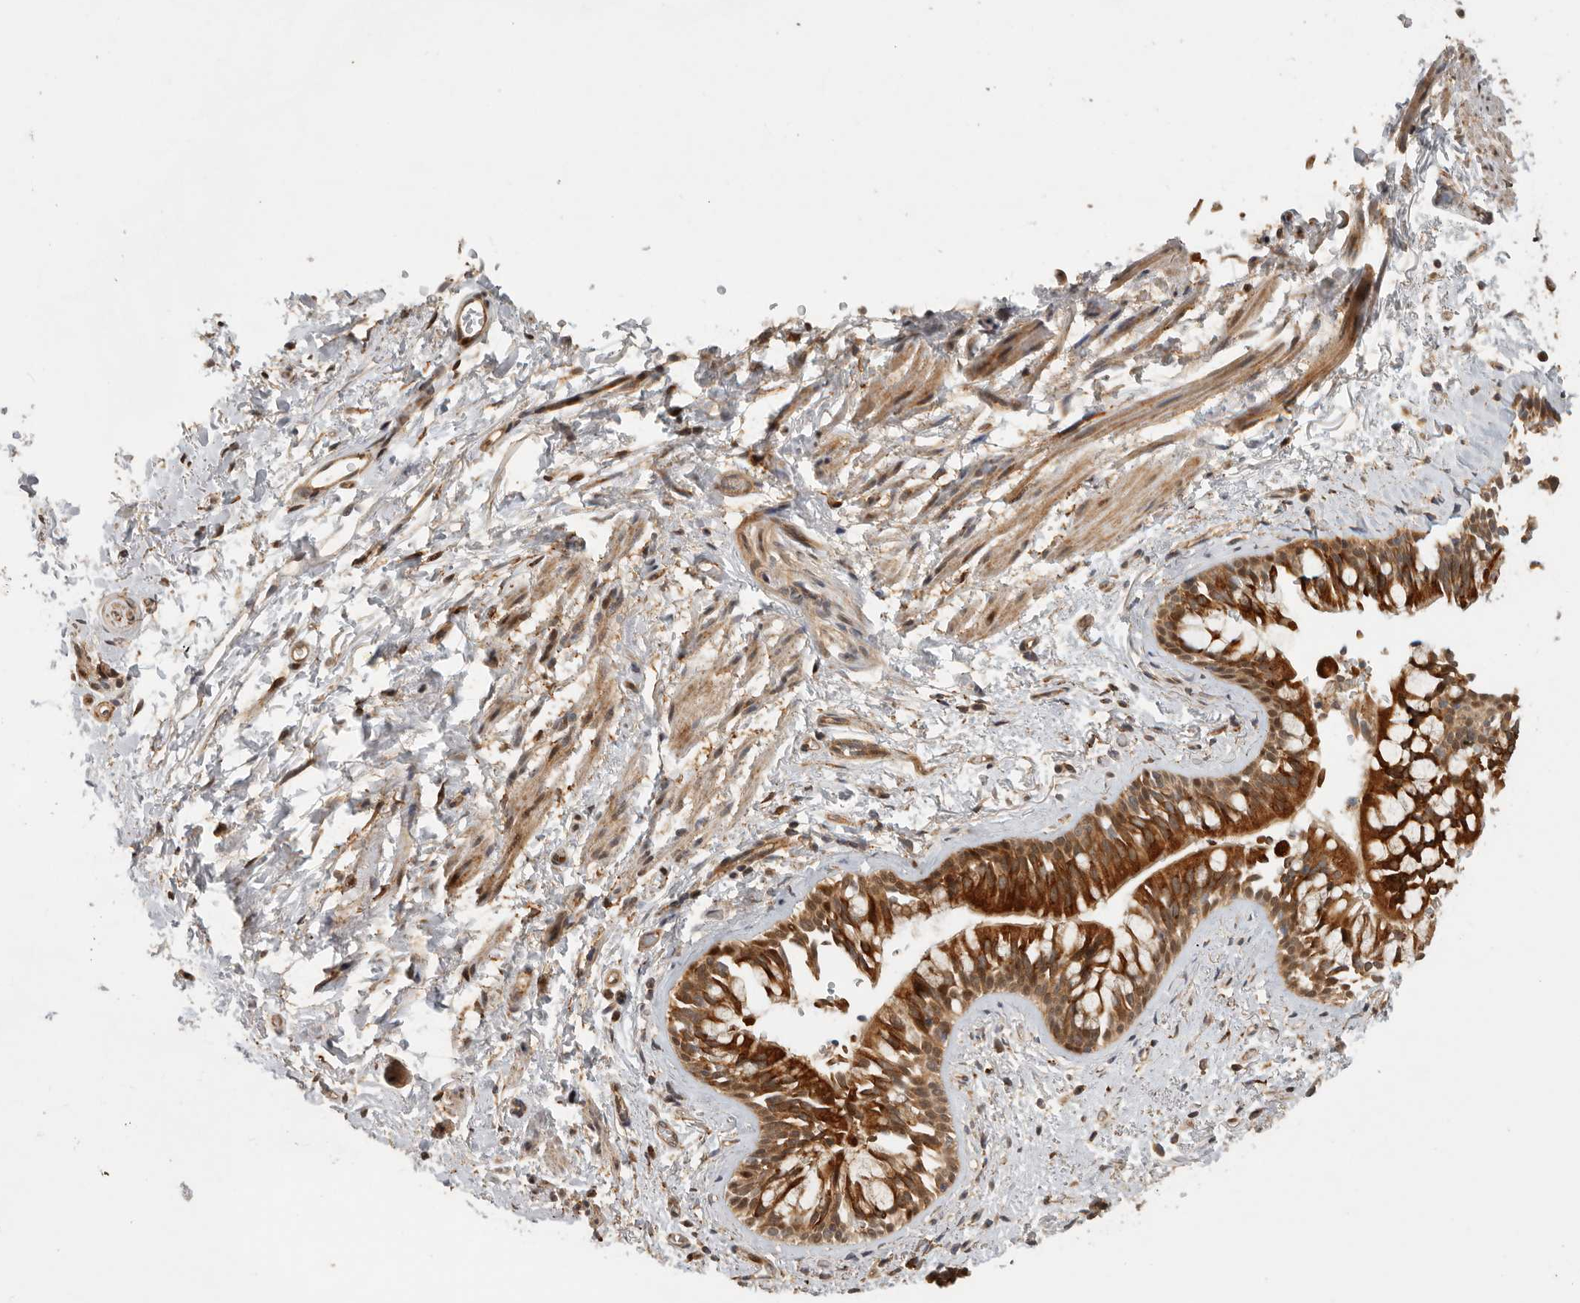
{"staining": {"intensity": "strong", "quantity": "25%-75%", "location": "cytoplasmic/membranous"}, "tissue": "bronchus", "cell_type": "Respiratory epithelial cells", "image_type": "normal", "snomed": [{"axis": "morphology", "description": "Normal tissue, NOS"}, {"axis": "morphology", "description": "Inflammation, NOS"}, {"axis": "topography", "description": "Cartilage tissue"}, {"axis": "topography", "description": "Bronchus"}, {"axis": "topography", "description": "Lung"}], "caption": "The immunohistochemical stain labels strong cytoplasmic/membranous expression in respiratory epithelial cells of unremarkable bronchus. The staining is performed using DAB brown chromogen to label protein expression. The nuclei are counter-stained blue using hematoxylin.", "gene": "SWT1", "patient": {"sex": "female", "age": 64}}